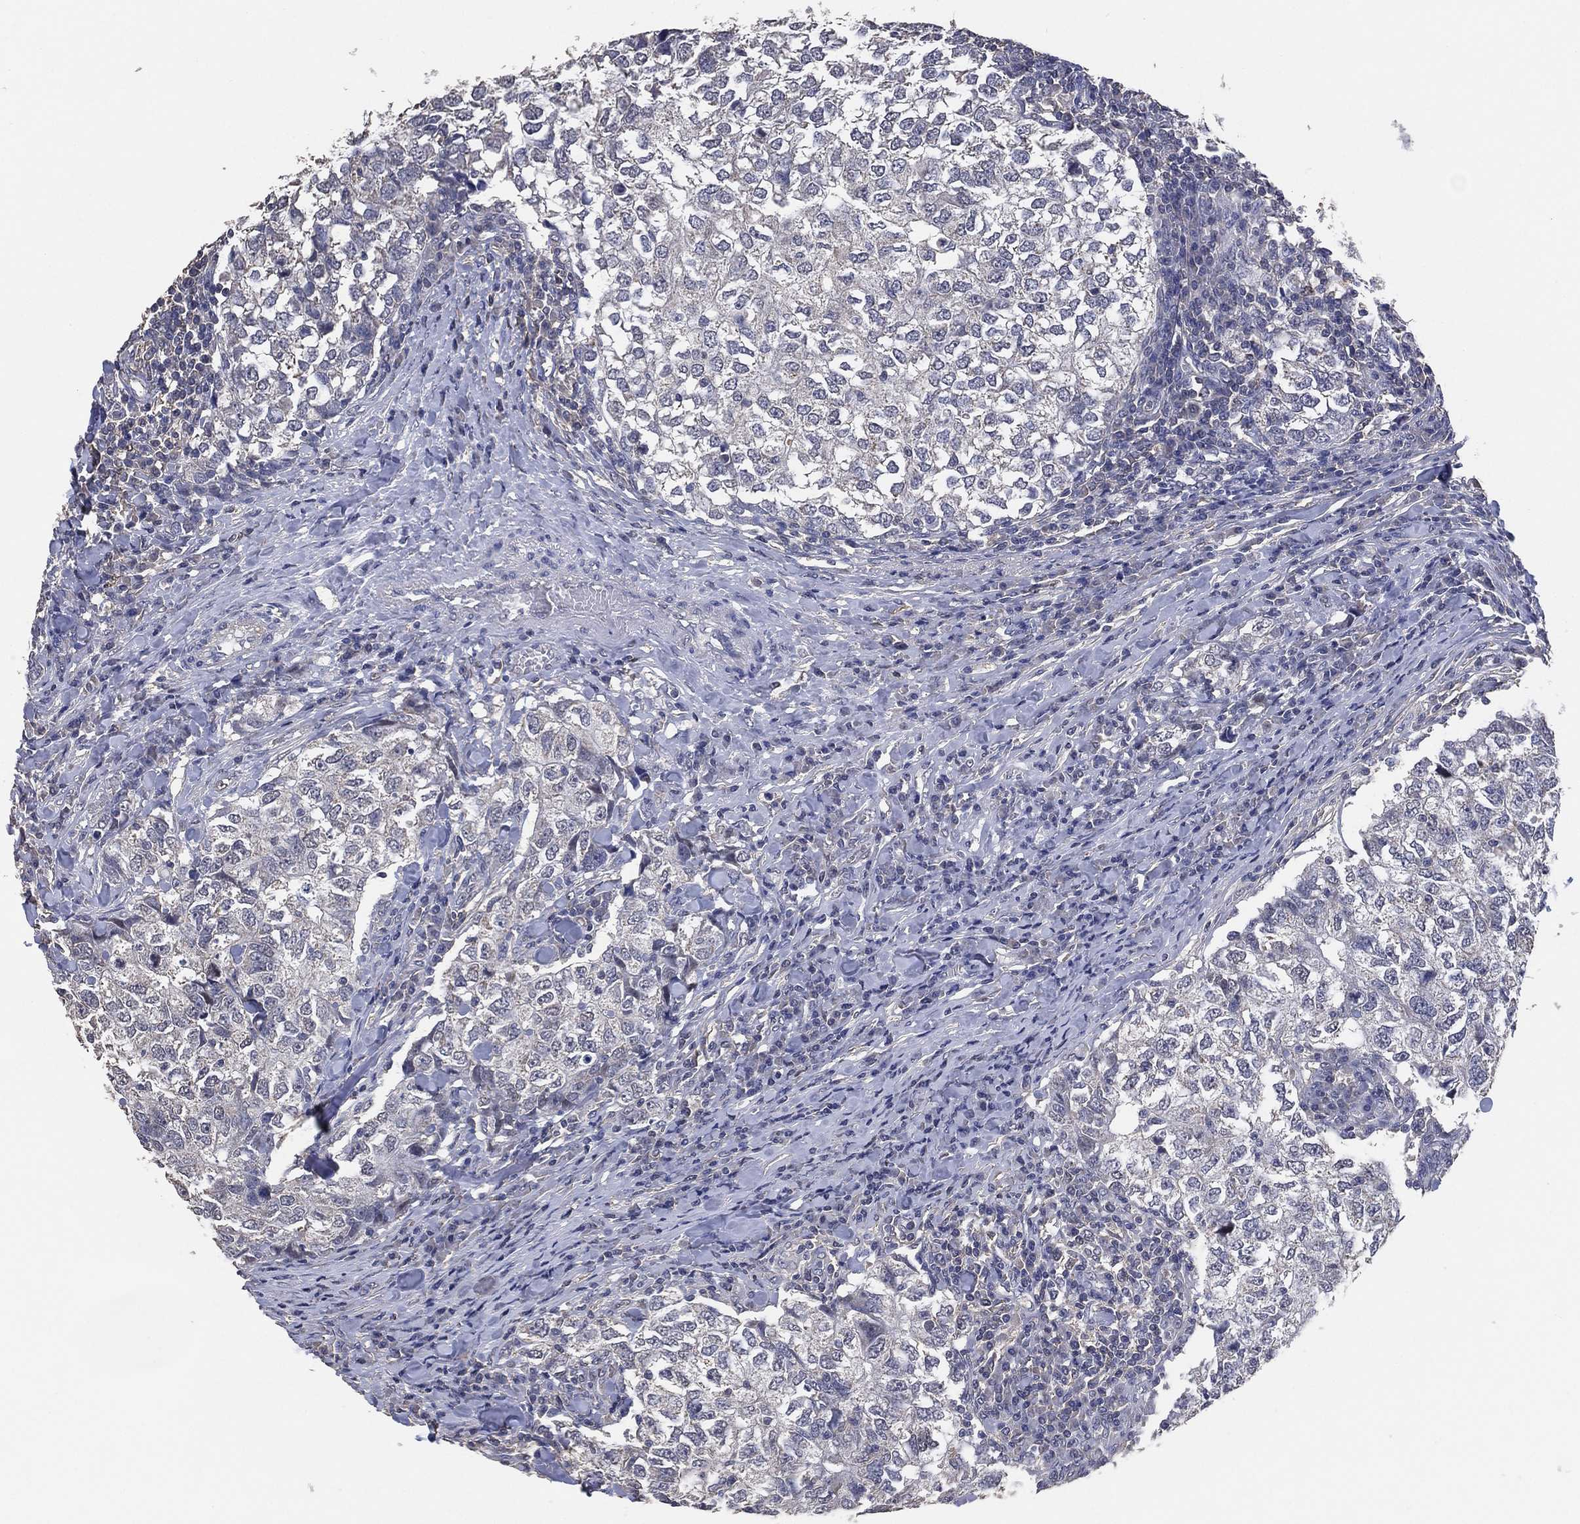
{"staining": {"intensity": "negative", "quantity": "none", "location": "none"}, "tissue": "breast cancer", "cell_type": "Tumor cells", "image_type": "cancer", "snomed": [{"axis": "morphology", "description": "Duct carcinoma"}, {"axis": "topography", "description": "Breast"}], "caption": "Immunohistochemical staining of breast cancer shows no significant staining in tumor cells. (DAB (3,3'-diaminobenzidine) immunohistochemistry (IHC), high magnification).", "gene": "KLK5", "patient": {"sex": "female", "age": 30}}